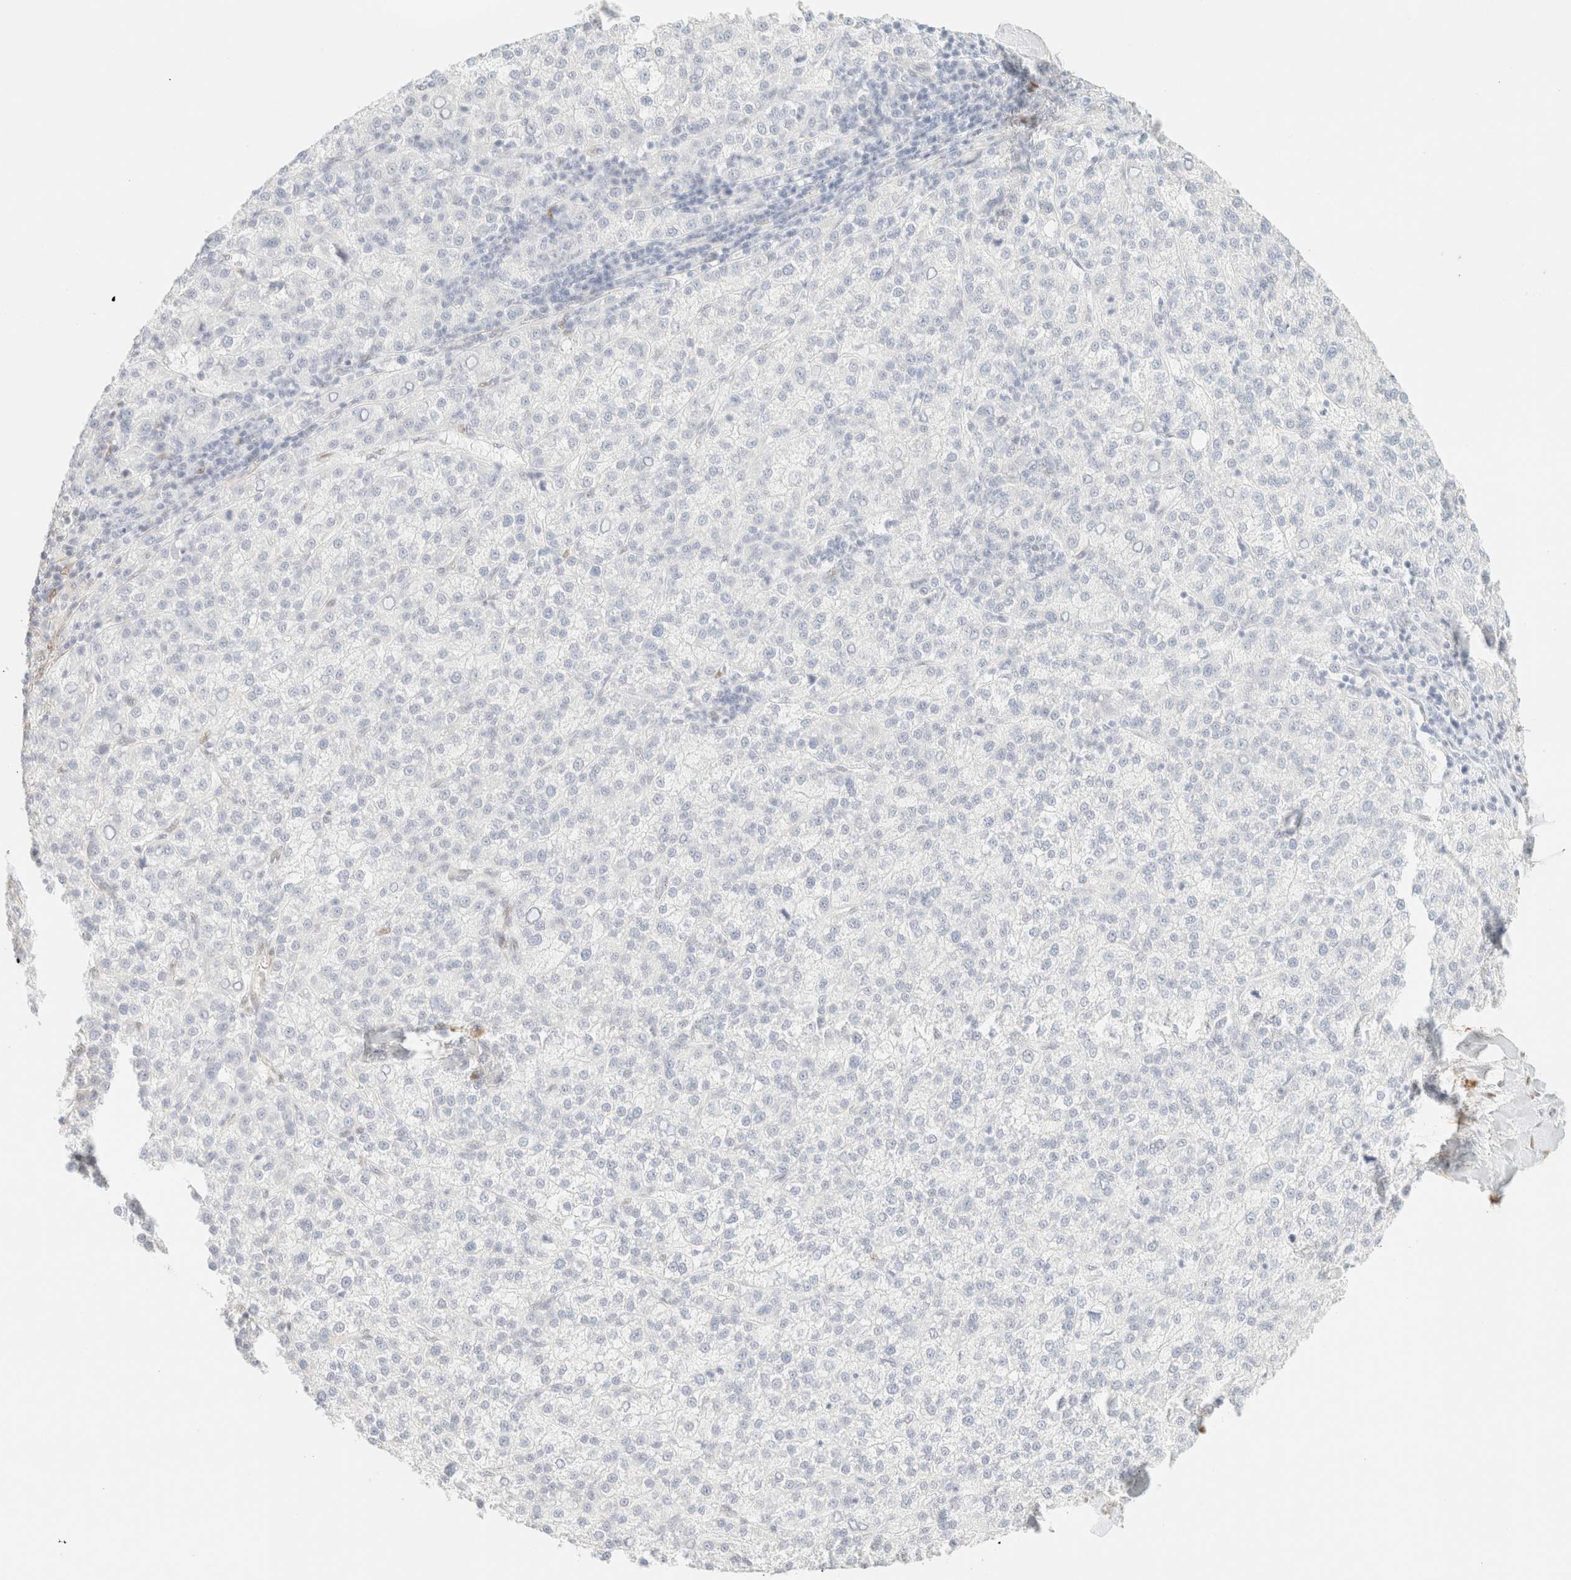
{"staining": {"intensity": "negative", "quantity": "none", "location": "none"}, "tissue": "liver cancer", "cell_type": "Tumor cells", "image_type": "cancer", "snomed": [{"axis": "morphology", "description": "Carcinoma, Hepatocellular, NOS"}, {"axis": "topography", "description": "Liver"}], "caption": "An IHC micrograph of liver cancer (hepatocellular carcinoma) is shown. There is no staining in tumor cells of liver cancer (hepatocellular carcinoma).", "gene": "ZSCAN18", "patient": {"sex": "female", "age": 58}}